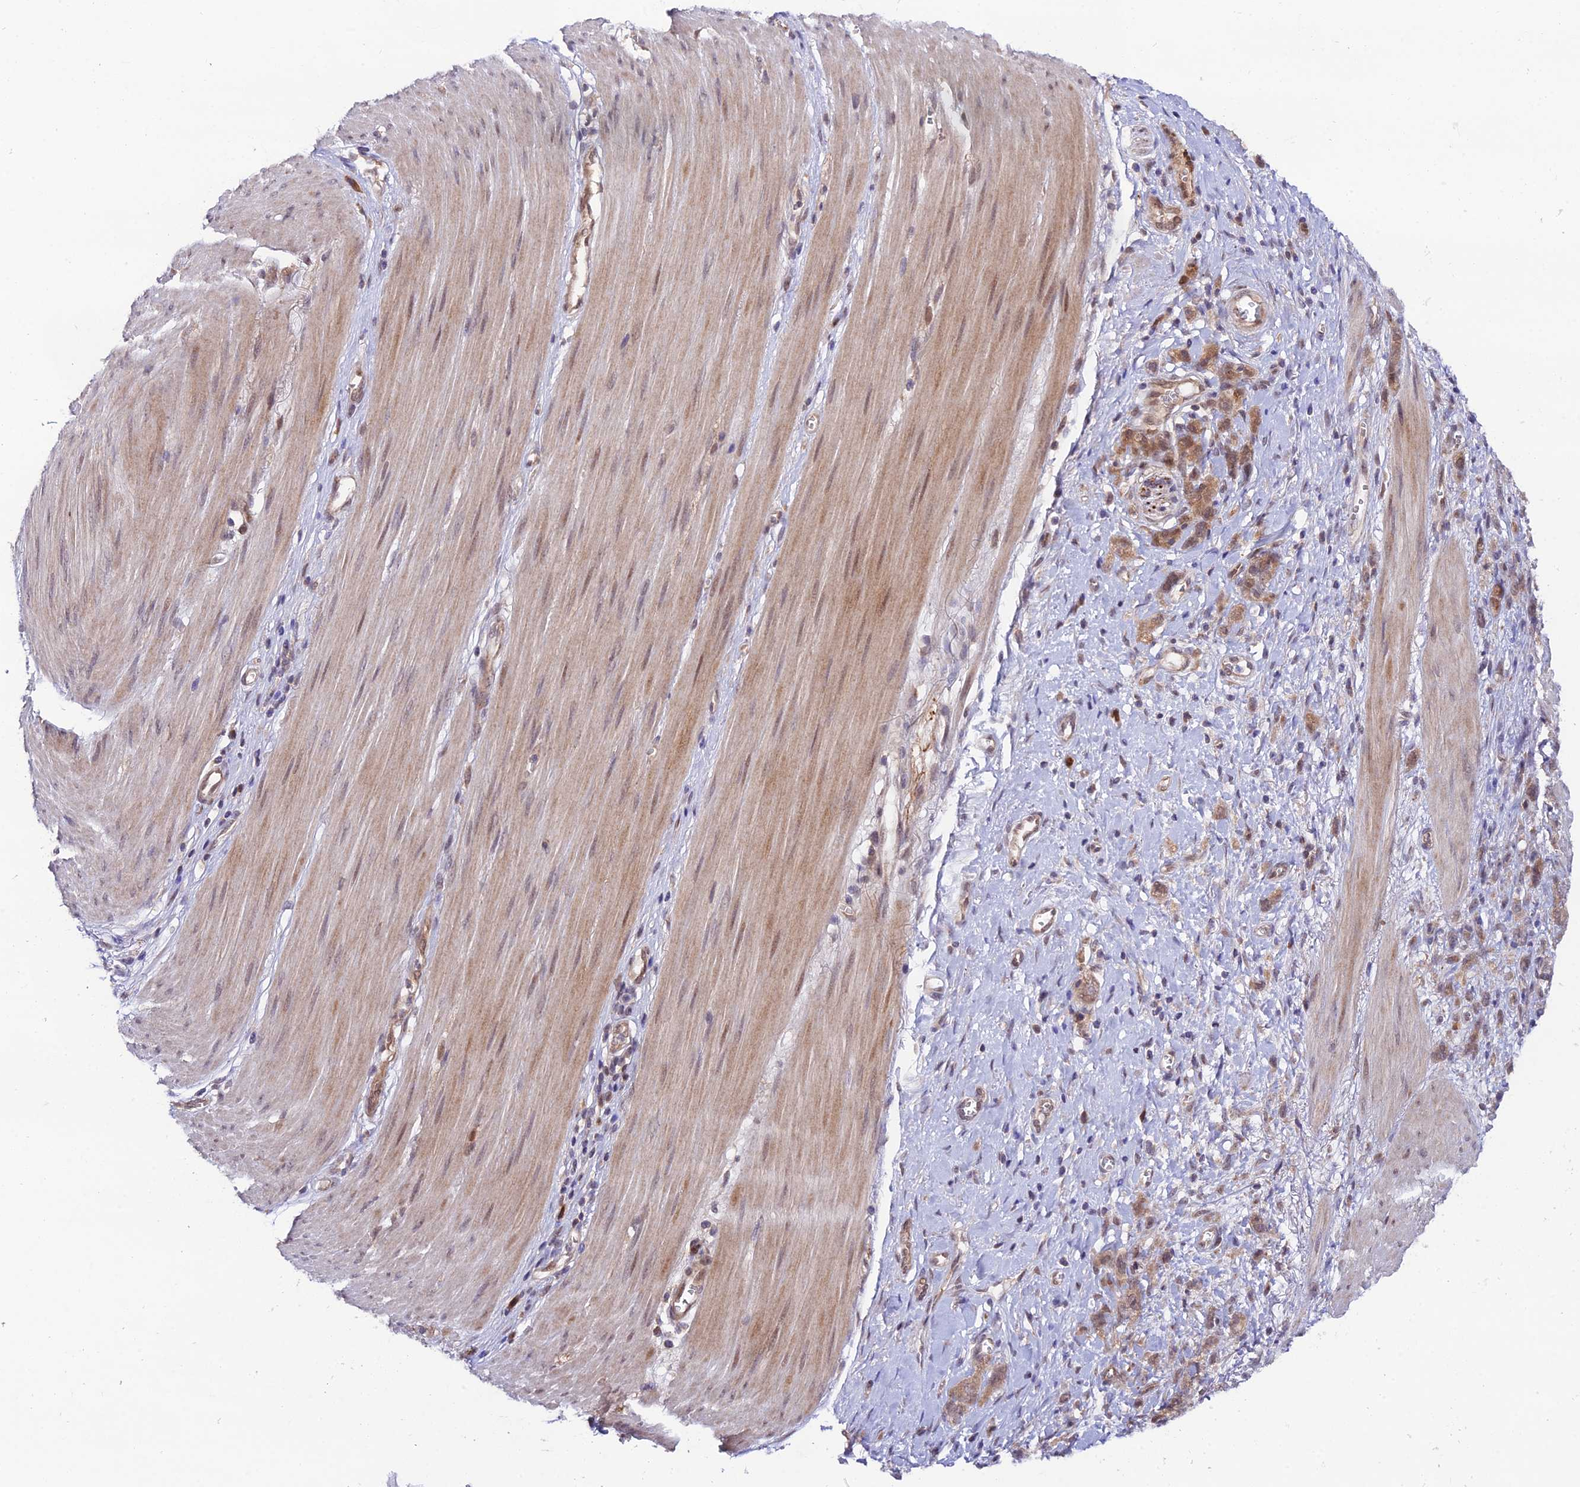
{"staining": {"intensity": "moderate", "quantity": ">75%", "location": "cytoplasmic/membranous,nuclear"}, "tissue": "stomach cancer", "cell_type": "Tumor cells", "image_type": "cancer", "snomed": [{"axis": "morphology", "description": "Adenocarcinoma, NOS"}, {"axis": "topography", "description": "Stomach"}], "caption": "Protein staining reveals moderate cytoplasmic/membranous and nuclear staining in about >75% of tumor cells in stomach cancer (adenocarcinoma).", "gene": "TRIM40", "patient": {"sex": "female", "age": 76}}